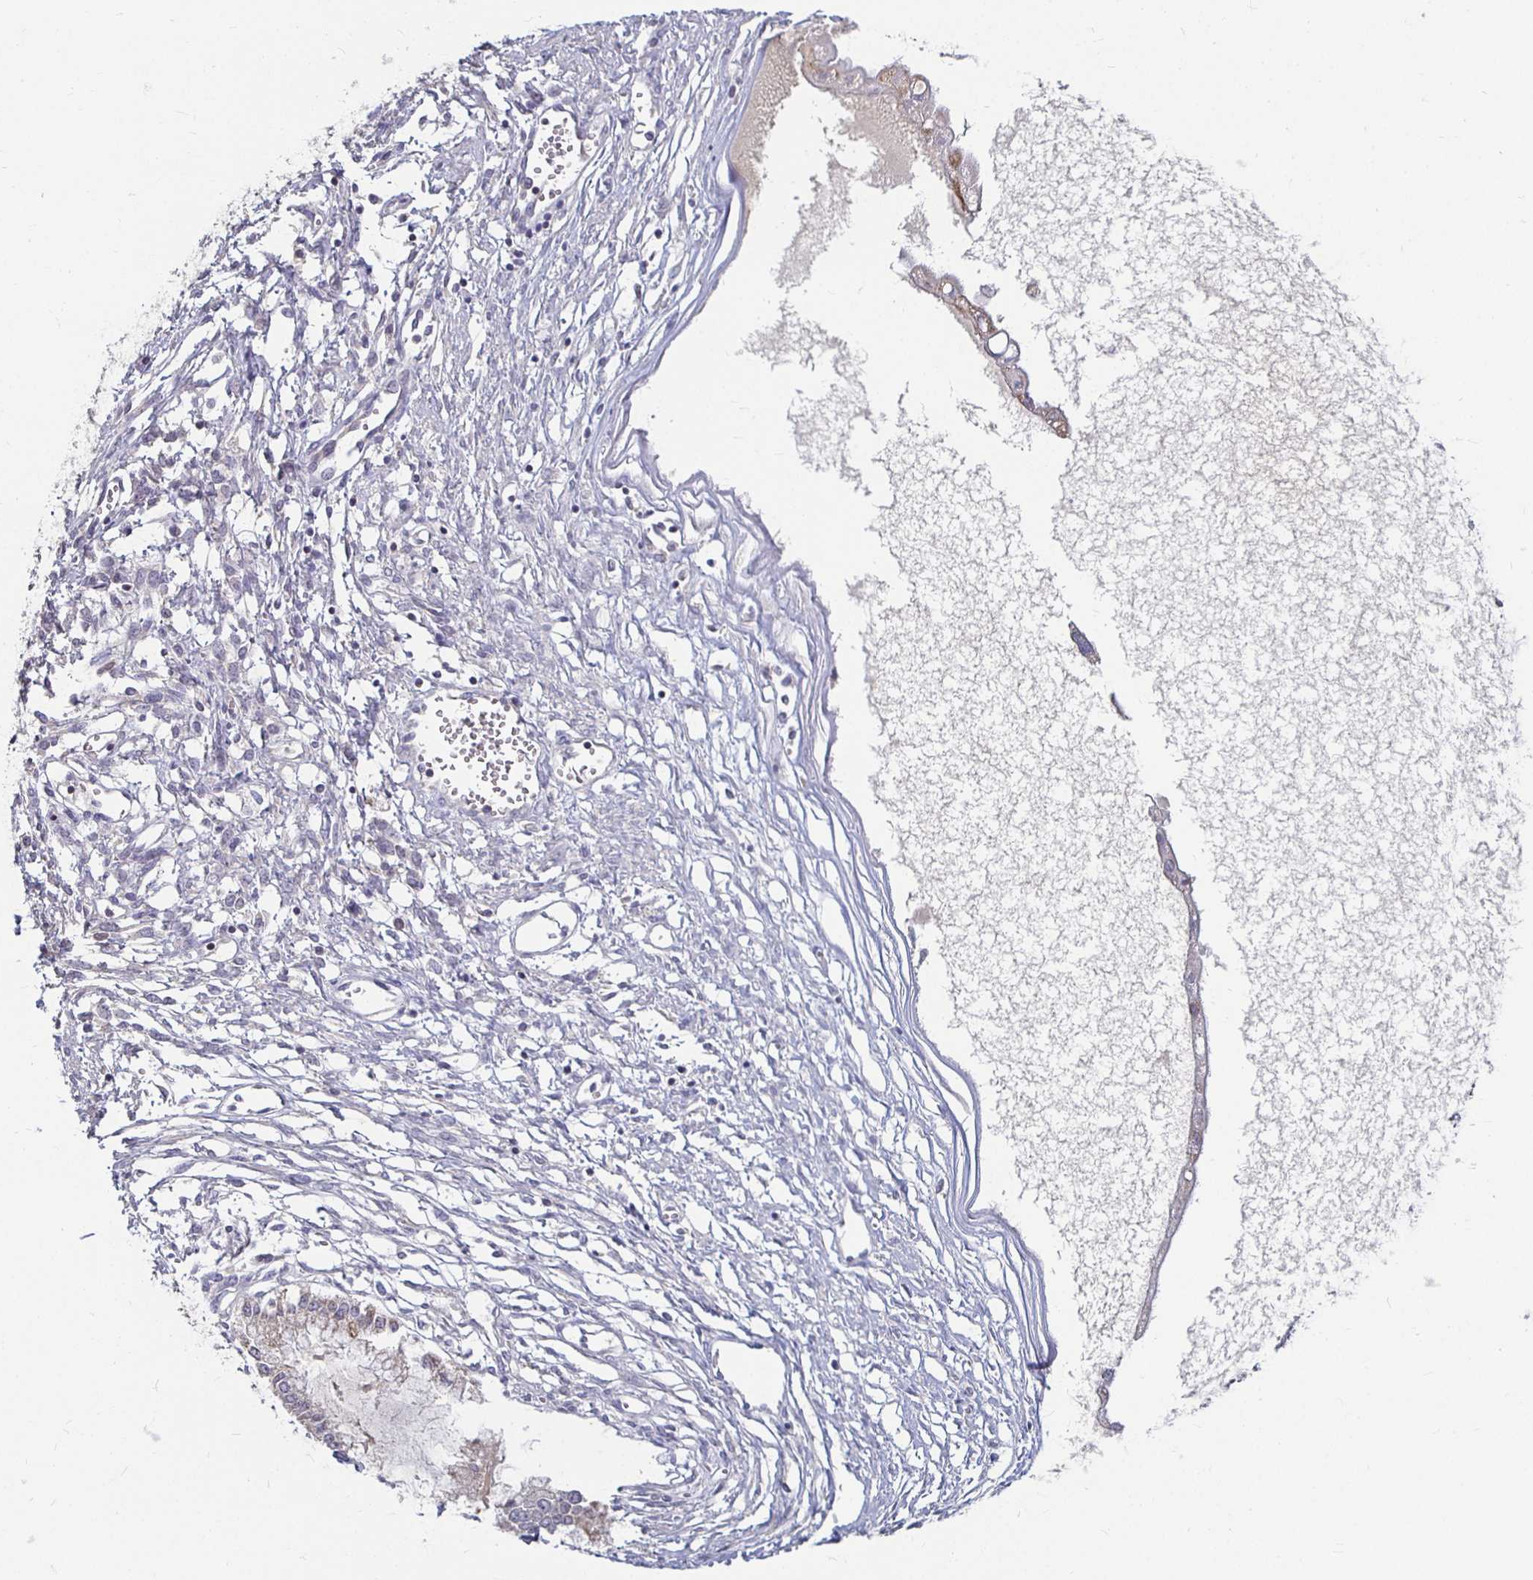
{"staining": {"intensity": "negative", "quantity": "none", "location": "none"}, "tissue": "ovarian cancer", "cell_type": "Tumor cells", "image_type": "cancer", "snomed": [{"axis": "morphology", "description": "Cystadenocarcinoma, mucinous, NOS"}, {"axis": "topography", "description": "Ovary"}], "caption": "Tumor cells show no significant protein staining in ovarian cancer.", "gene": "RNF144B", "patient": {"sex": "female", "age": 34}}